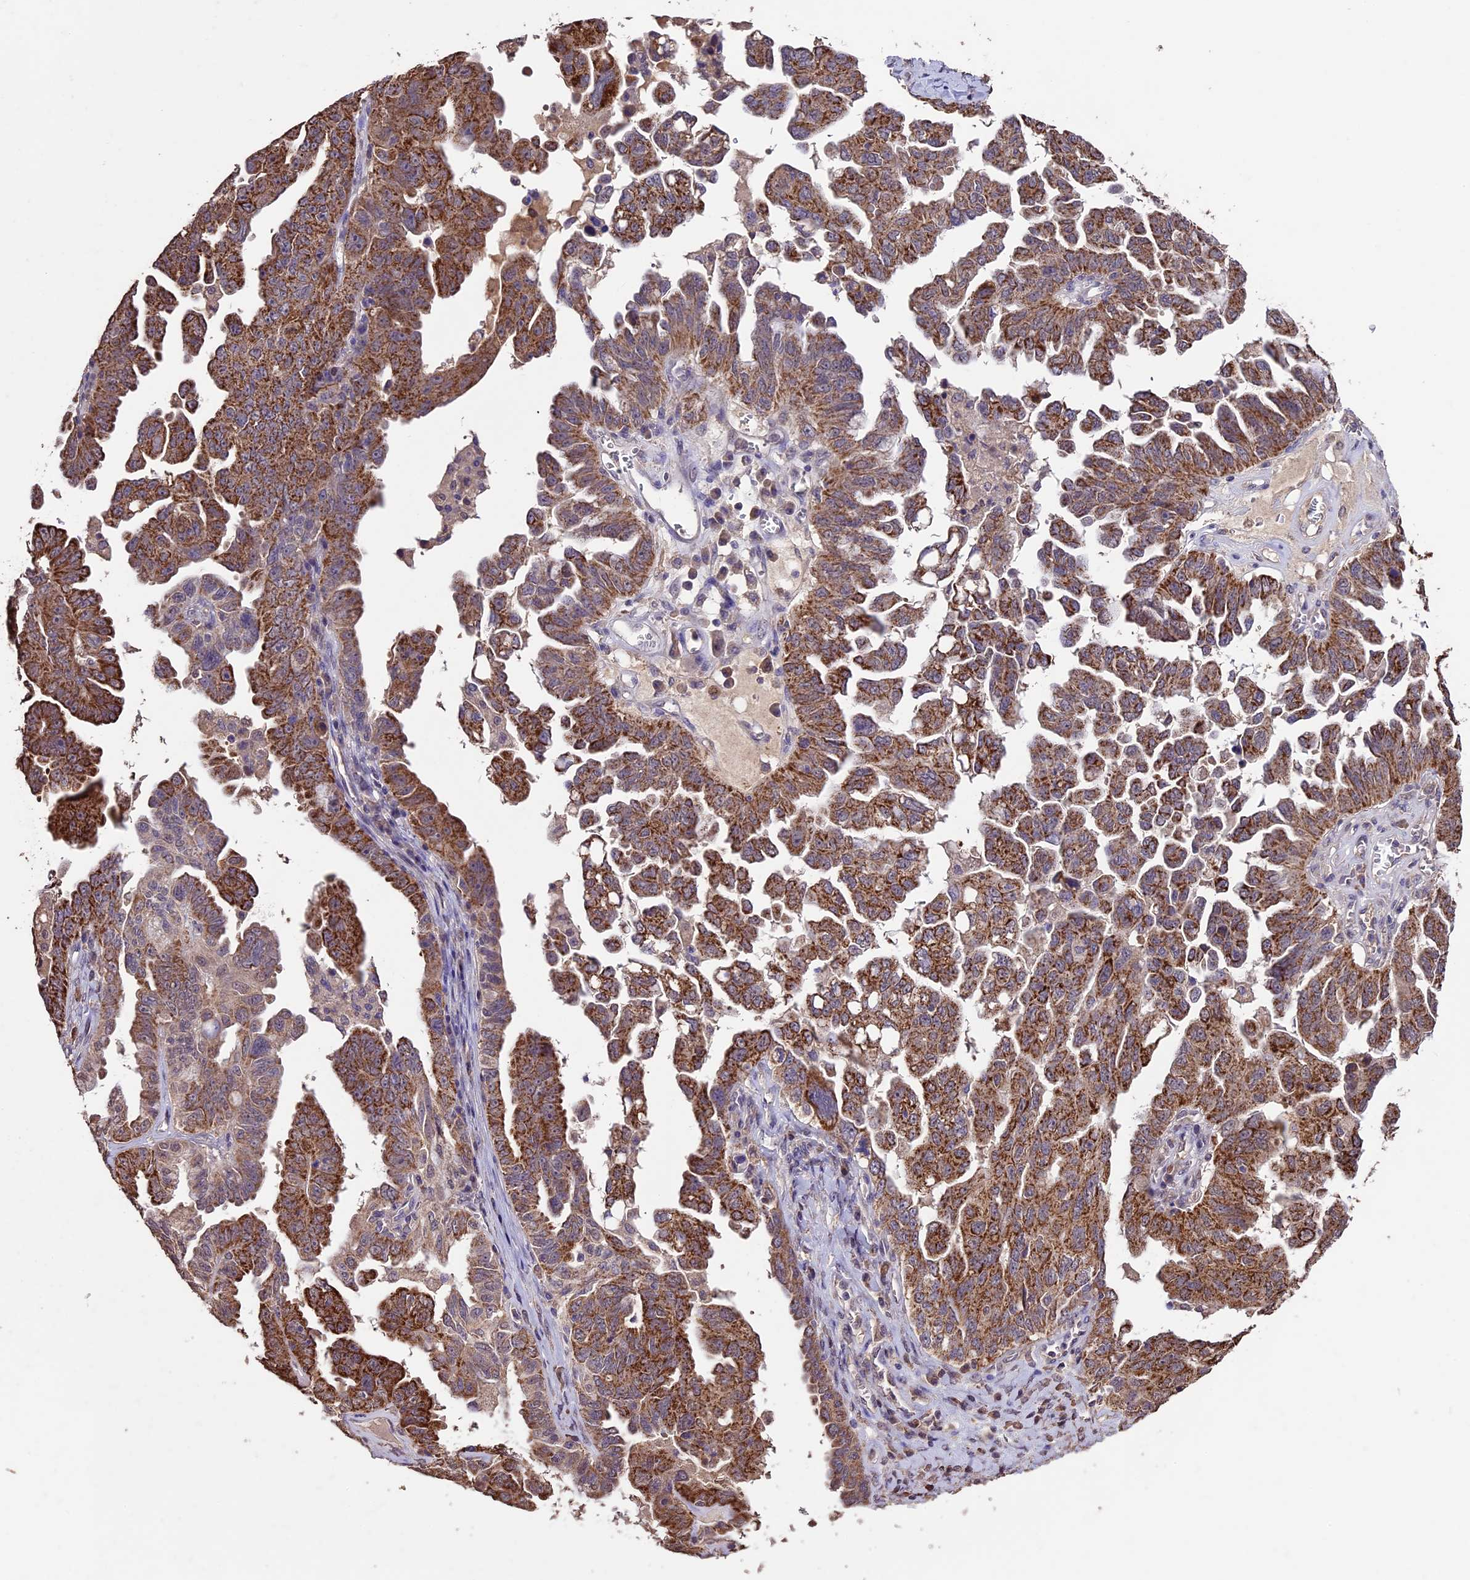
{"staining": {"intensity": "moderate", "quantity": ">75%", "location": "cytoplasmic/membranous"}, "tissue": "ovarian cancer", "cell_type": "Tumor cells", "image_type": "cancer", "snomed": [{"axis": "morphology", "description": "Carcinoma, endometroid"}, {"axis": "topography", "description": "Ovary"}], "caption": "Immunohistochemistry (IHC) of ovarian cancer reveals medium levels of moderate cytoplasmic/membranous positivity in about >75% of tumor cells. (DAB IHC with brightfield microscopy, high magnification).", "gene": "DIS3L", "patient": {"sex": "female", "age": 62}}